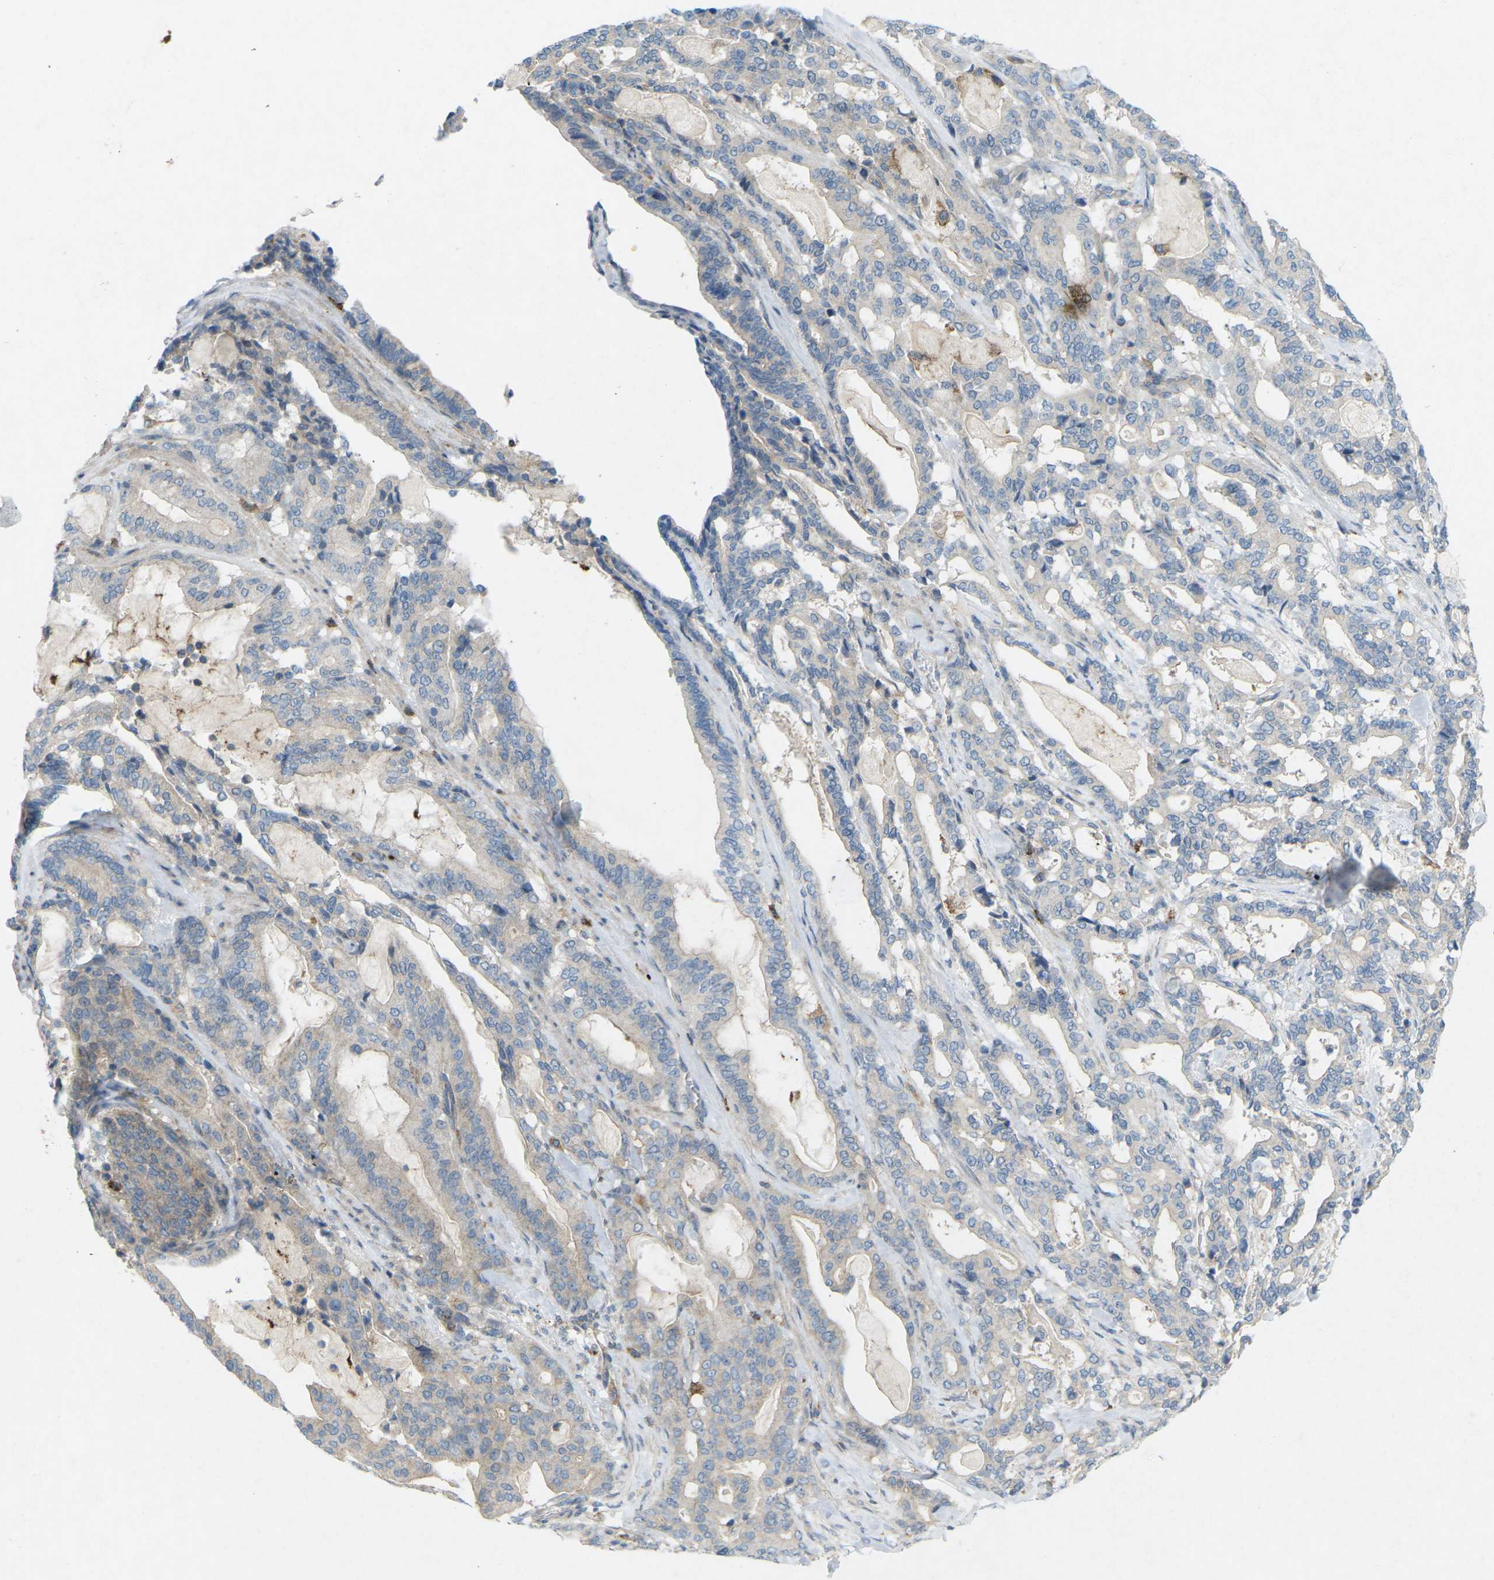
{"staining": {"intensity": "weak", "quantity": "<25%", "location": "cytoplasmic/membranous"}, "tissue": "pancreatic cancer", "cell_type": "Tumor cells", "image_type": "cancer", "snomed": [{"axis": "morphology", "description": "Adenocarcinoma, NOS"}, {"axis": "topography", "description": "Pancreas"}], "caption": "This photomicrograph is of adenocarcinoma (pancreatic) stained with immunohistochemistry (IHC) to label a protein in brown with the nuclei are counter-stained blue. There is no staining in tumor cells.", "gene": "STK11", "patient": {"sex": "male", "age": 63}}